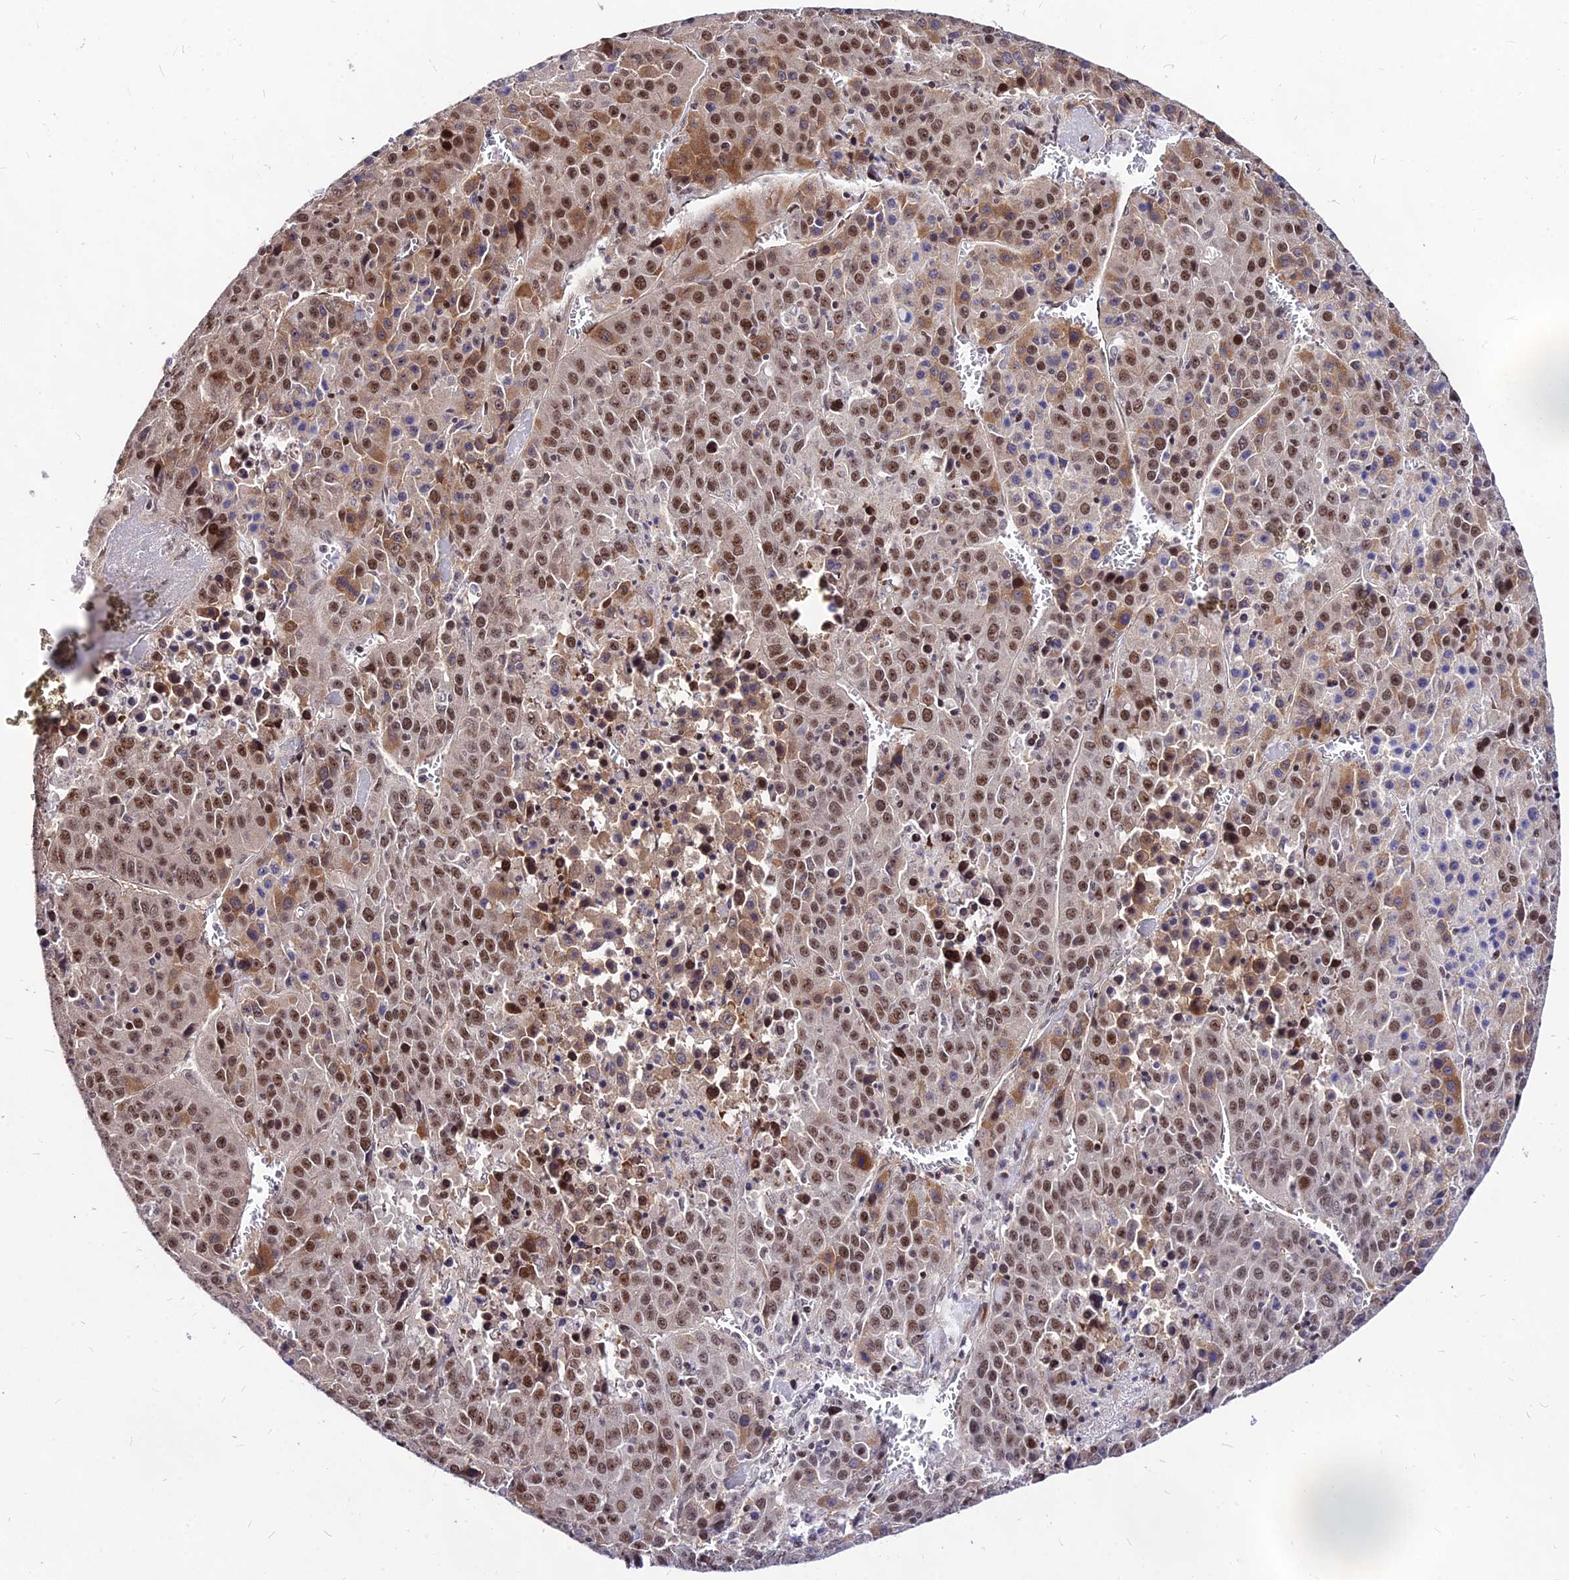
{"staining": {"intensity": "moderate", "quantity": ">75%", "location": "cytoplasmic/membranous,nuclear"}, "tissue": "liver cancer", "cell_type": "Tumor cells", "image_type": "cancer", "snomed": [{"axis": "morphology", "description": "Carcinoma, Hepatocellular, NOS"}, {"axis": "topography", "description": "Liver"}], "caption": "Immunohistochemistry (IHC) micrograph of neoplastic tissue: liver hepatocellular carcinoma stained using immunohistochemistry (IHC) displays medium levels of moderate protein expression localized specifically in the cytoplasmic/membranous and nuclear of tumor cells, appearing as a cytoplasmic/membranous and nuclear brown color.", "gene": "DDX55", "patient": {"sex": "female", "age": 53}}